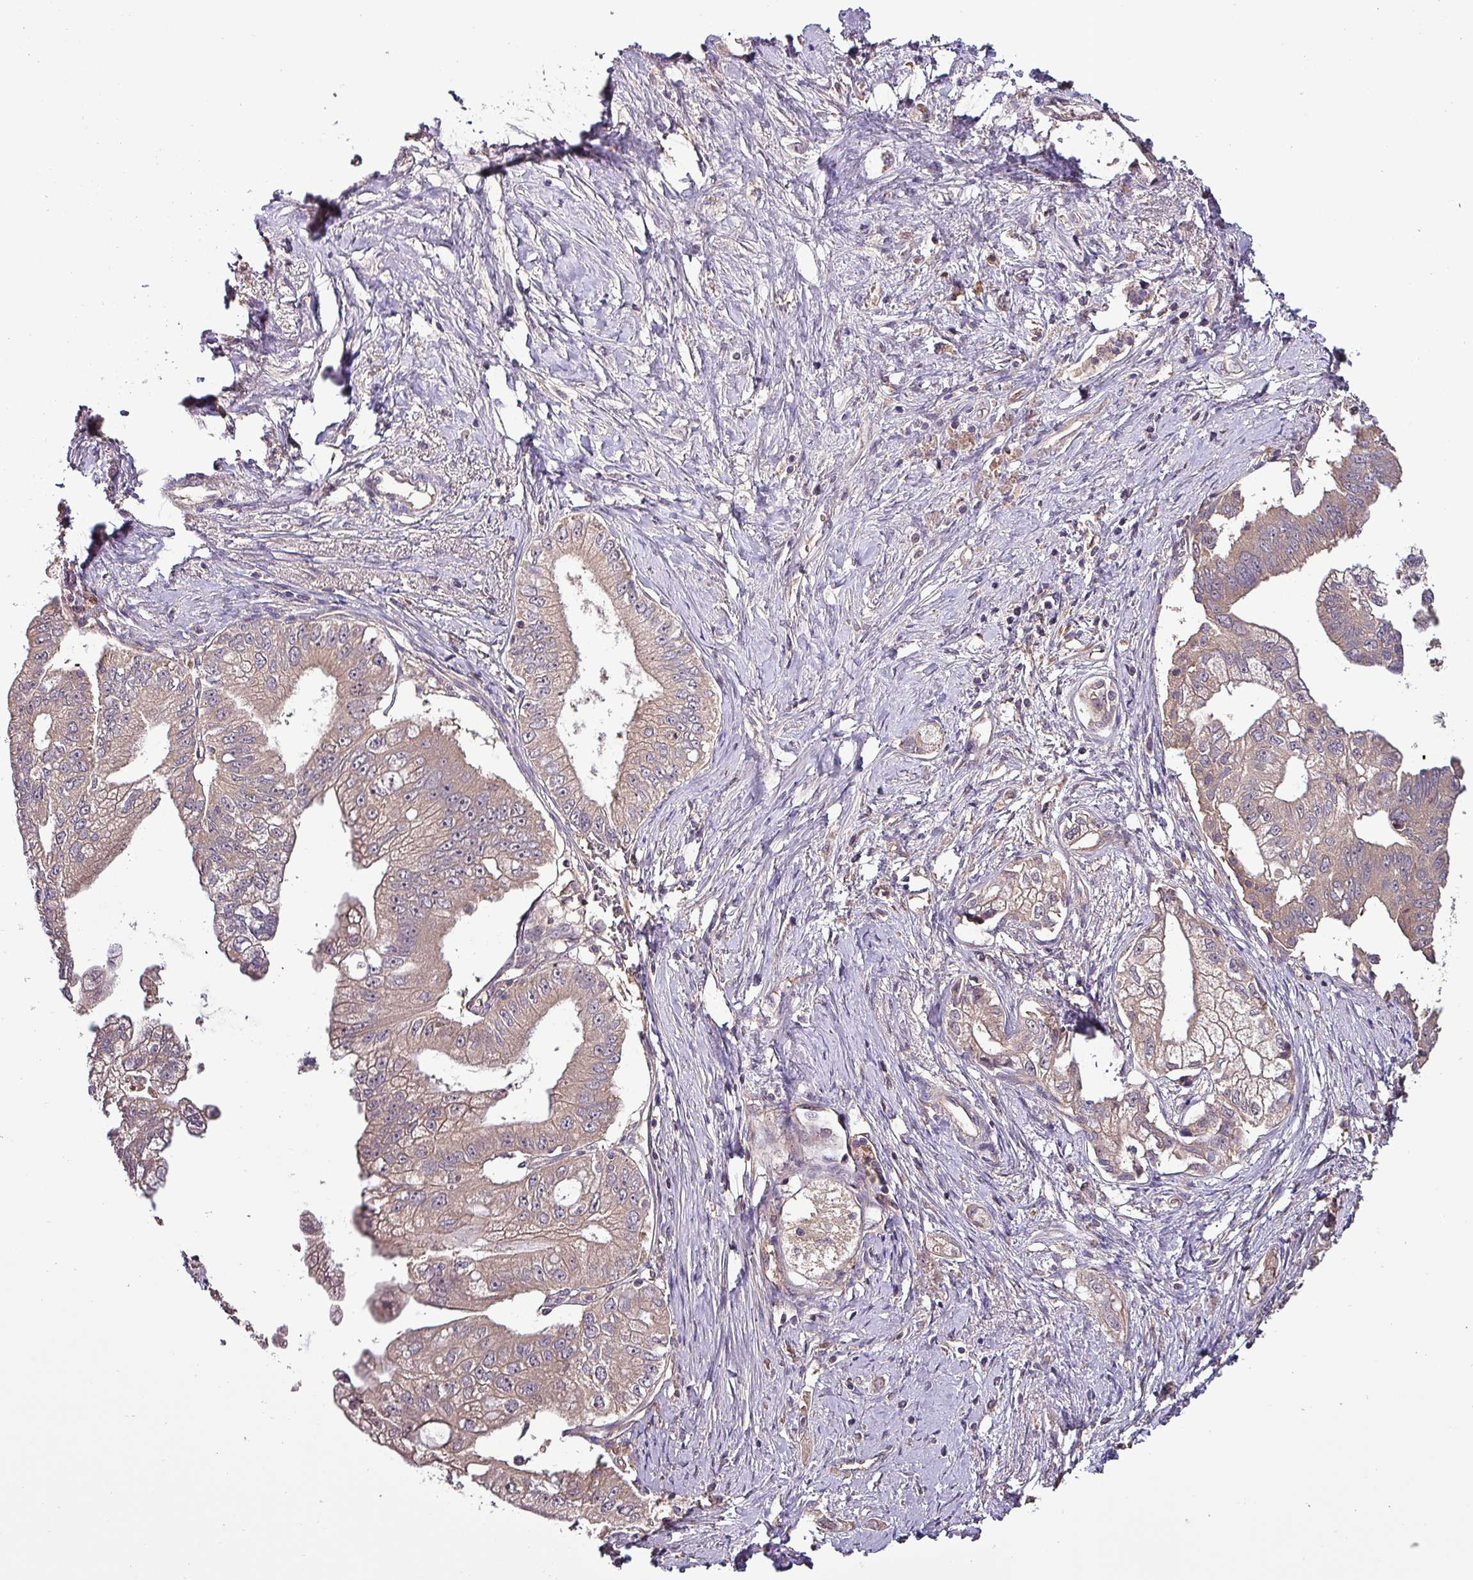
{"staining": {"intensity": "weak", "quantity": ">75%", "location": "cytoplasmic/membranous"}, "tissue": "pancreatic cancer", "cell_type": "Tumor cells", "image_type": "cancer", "snomed": [{"axis": "morphology", "description": "Adenocarcinoma, NOS"}, {"axis": "topography", "description": "Pancreas"}], "caption": "The photomicrograph exhibits a brown stain indicating the presence of a protein in the cytoplasmic/membranous of tumor cells in pancreatic adenocarcinoma.", "gene": "PAFAH1B2", "patient": {"sex": "male", "age": 70}}